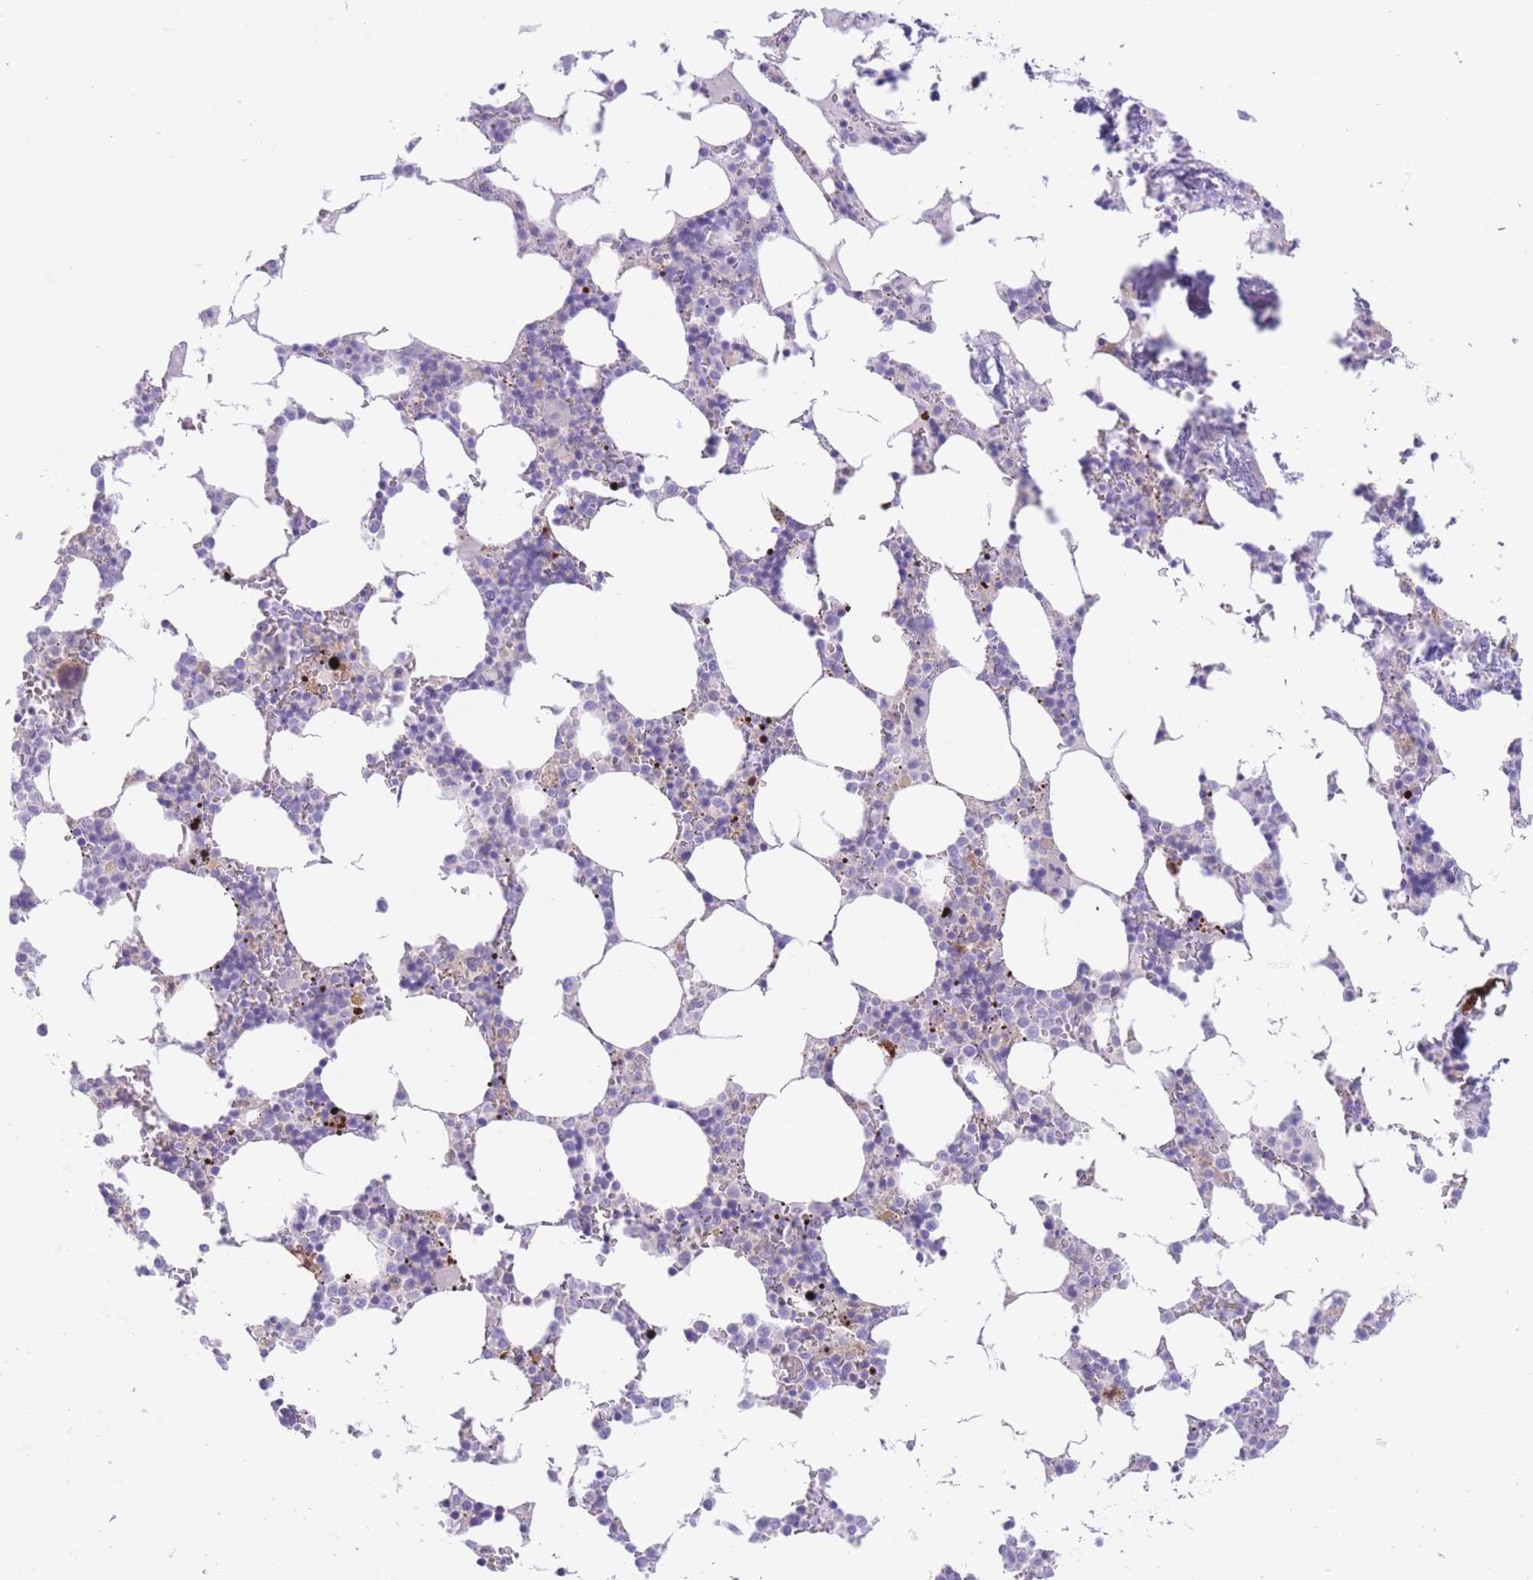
{"staining": {"intensity": "negative", "quantity": "none", "location": "none"}, "tissue": "bone marrow", "cell_type": "Hematopoietic cells", "image_type": "normal", "snomed": [{"axis": "morphology", "description": "Normal tissue, NOS"}, {"axis": "topography", "description": "Bone marrow"}], "caption": "Bone marrow was stained to show a protein in brown. There is no significant expression in hematopoietic cells. (Stains: DAB immunohistochemistry (IHC) with hematoxylin counter stain, Microscopy: brightfield microscopy at high magnification).", "gene": "QTRT1", "patient": {"sex": "male", "age": 64}}